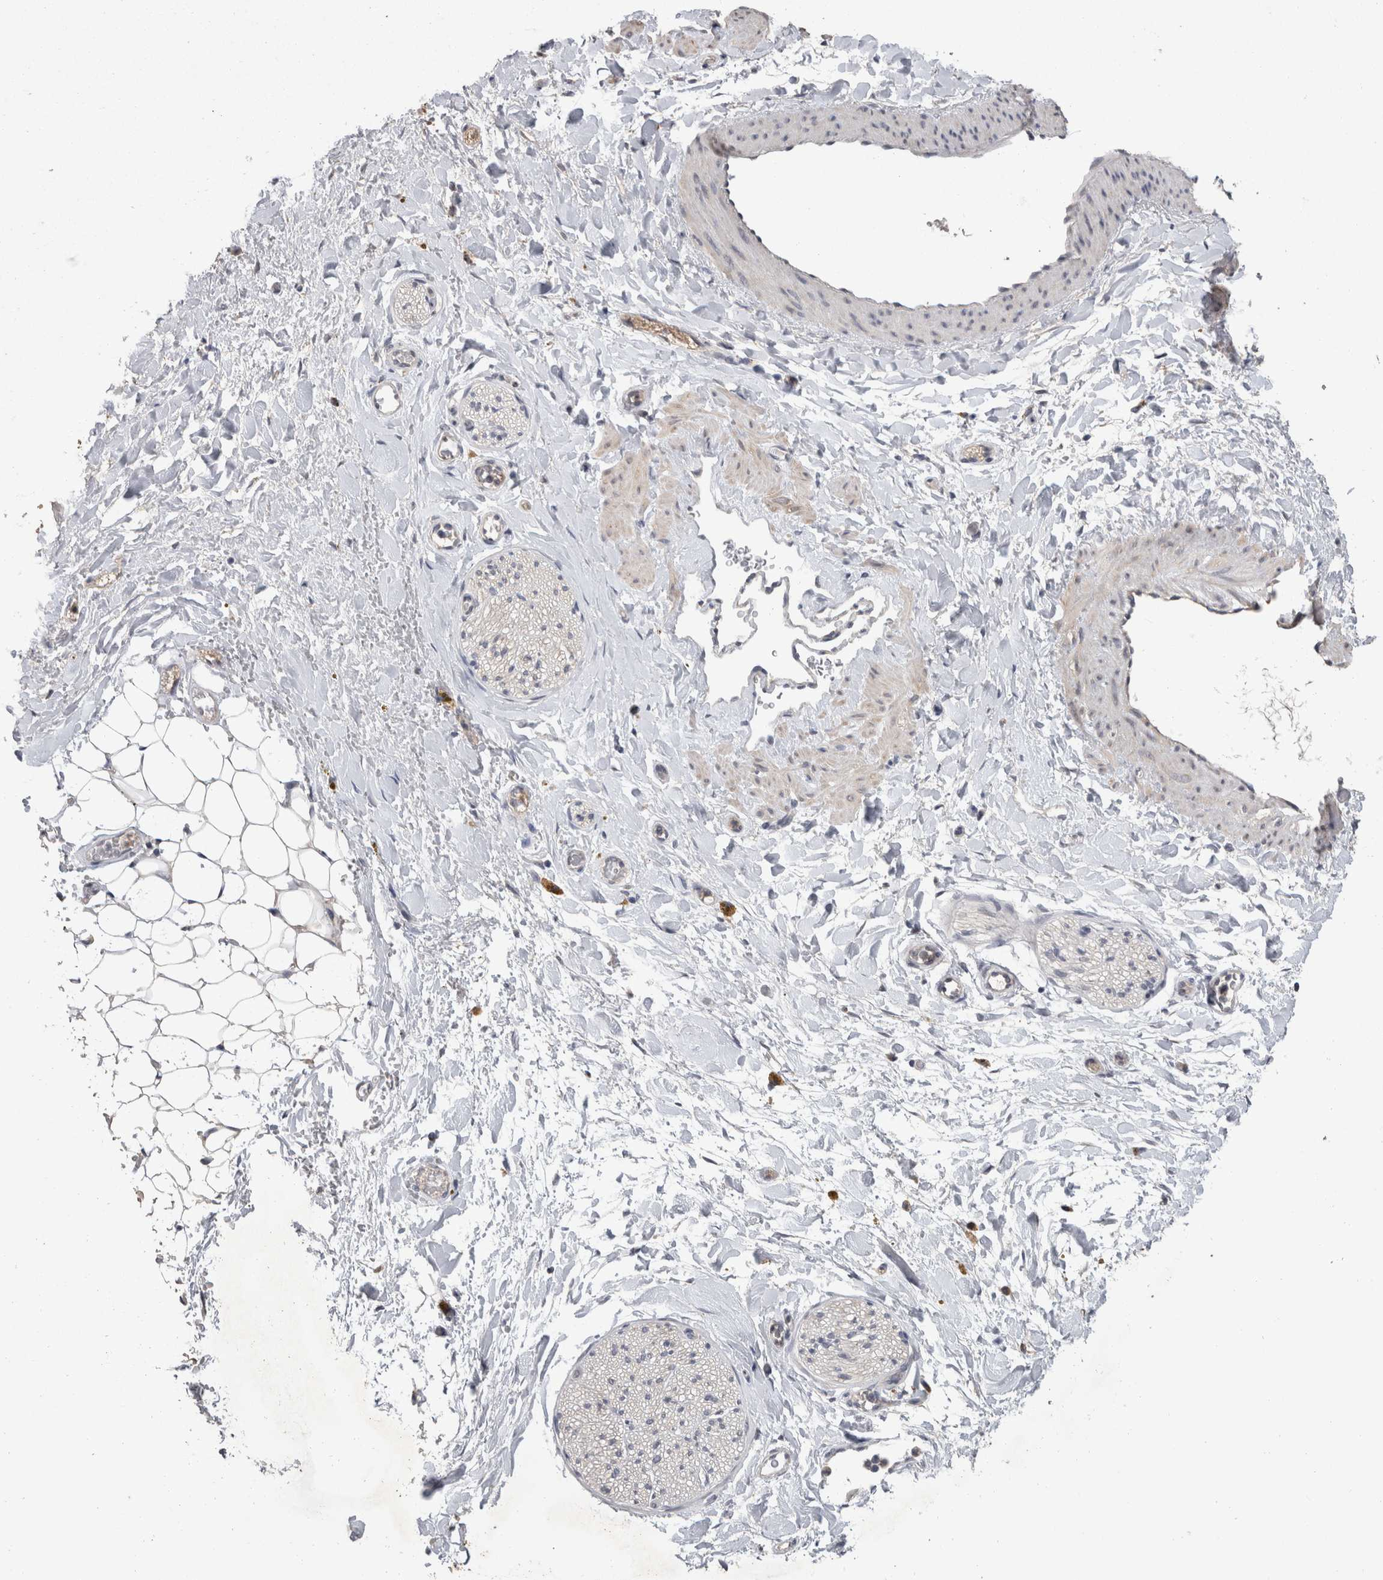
{"staining": {"intensity": "moderate", "quantity": "25%-75%", "location": "cytoplasmic/membranous"}, "tissue": "adipose tissue", "cell_type": "Adipocytes", "image_type": "normal", "snomed": [{"axis": "morphology", "description": "Normal tissue, NOS"}, {"axis": "topography", "description": "Kidney"}, {"axis": "topography", "description": "Peripheral nerve tissue"}], "caption": "Brown immunohistochemical staining in benign adipose tissue exhibits moderate cytoplasmic/membranous expression in approximately 25%-75% of adipocytes.", "gene": "FHOD3", "patient": {"sex": "male", "age": 7}}